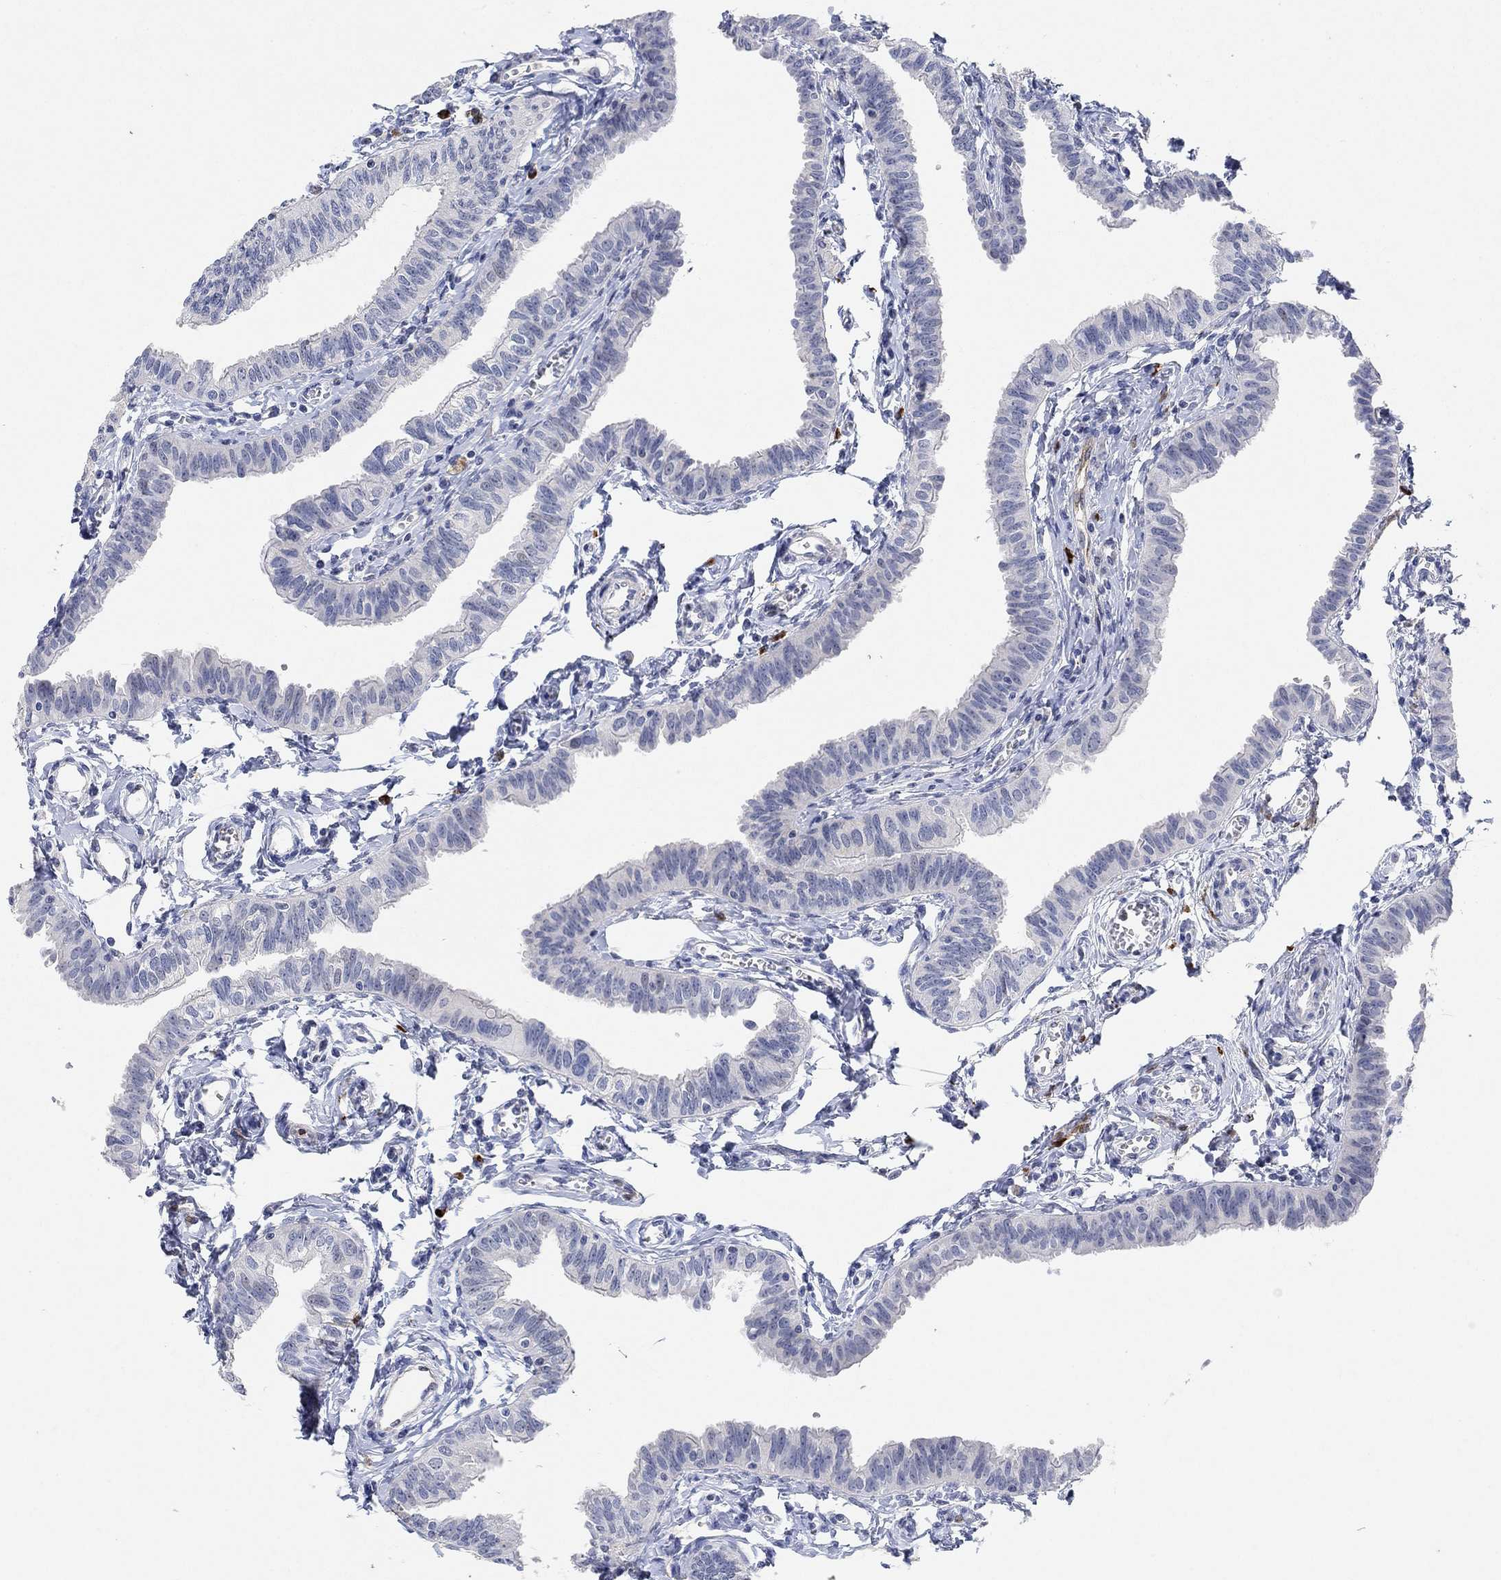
{"staining": {"intensity": "negative", "quantity": "none", "location": "none"}, "tissue": "fallopian tube", "cell_type": "Glandular cells", "image_type": "normal", "snomed": [{"axis": "morphology", "description": "Normal tissue, NOS"}, {"axis": "topography", "description": "Fallopian tube"}], "caption": "Protein analysis of normal fallopian tube exhibits no significant staining in glandular cells.", "gene": "VAT1L", "patient": {"sex": "female", "age": 54}}